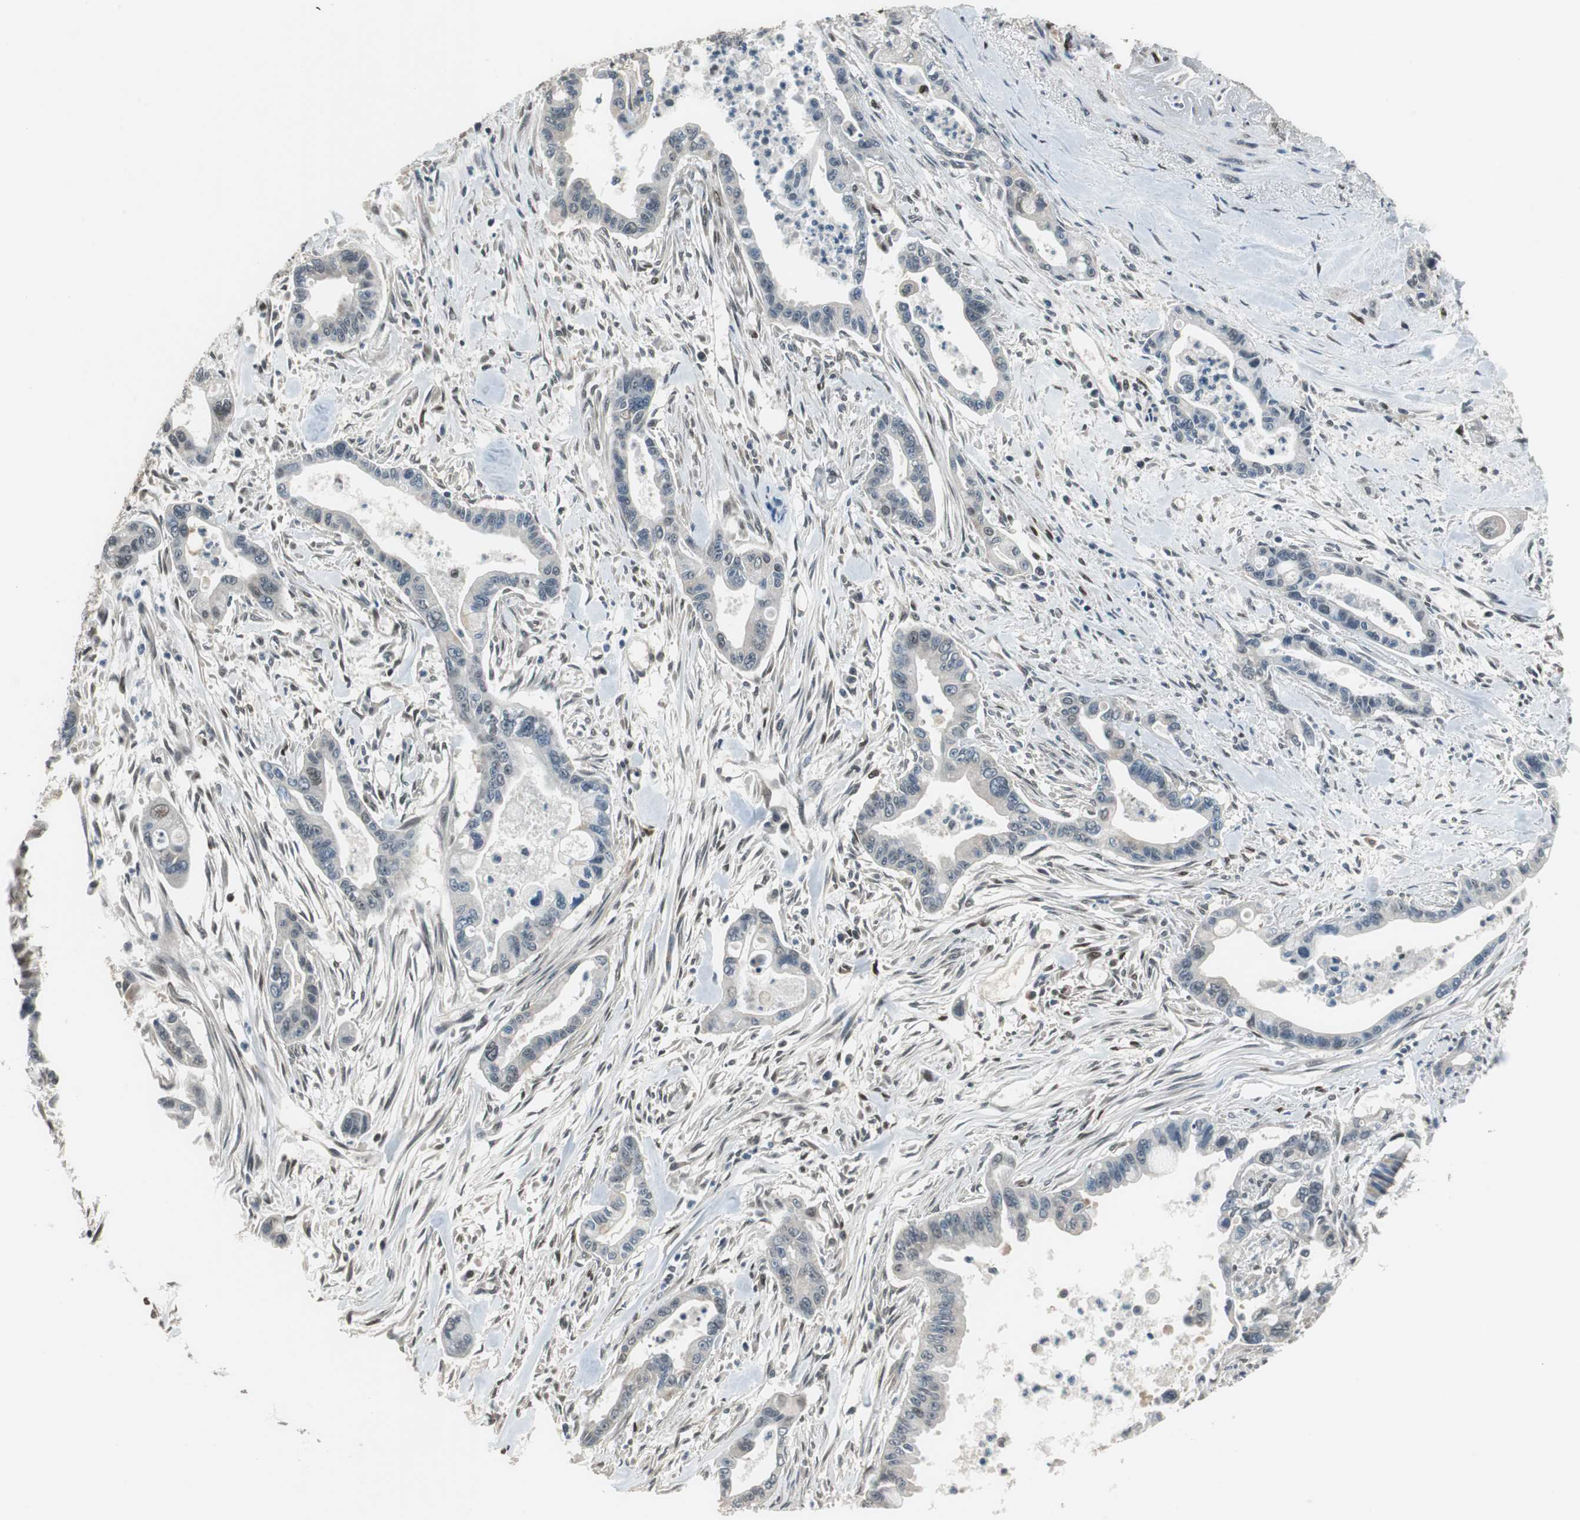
{"staining": {"intensity": "negative", "quantity": "none", "location": "none"}, "tissue": "pancreatic cancer", "cell_type": "Tumor cells", "image_type": "cancer", "snomed": [{"axis": "morphology", "description": "Adenocarcinoma, NOS"}, {"axis": "topography", "description": "Pancreas"}], "caption": "This is an immunohistochemistry (IHC) image of human pancreatic cancer. There is no positivity in tumor cells.", "gene": "MAFB", "patient": {"sex": "male", "age": 70}}